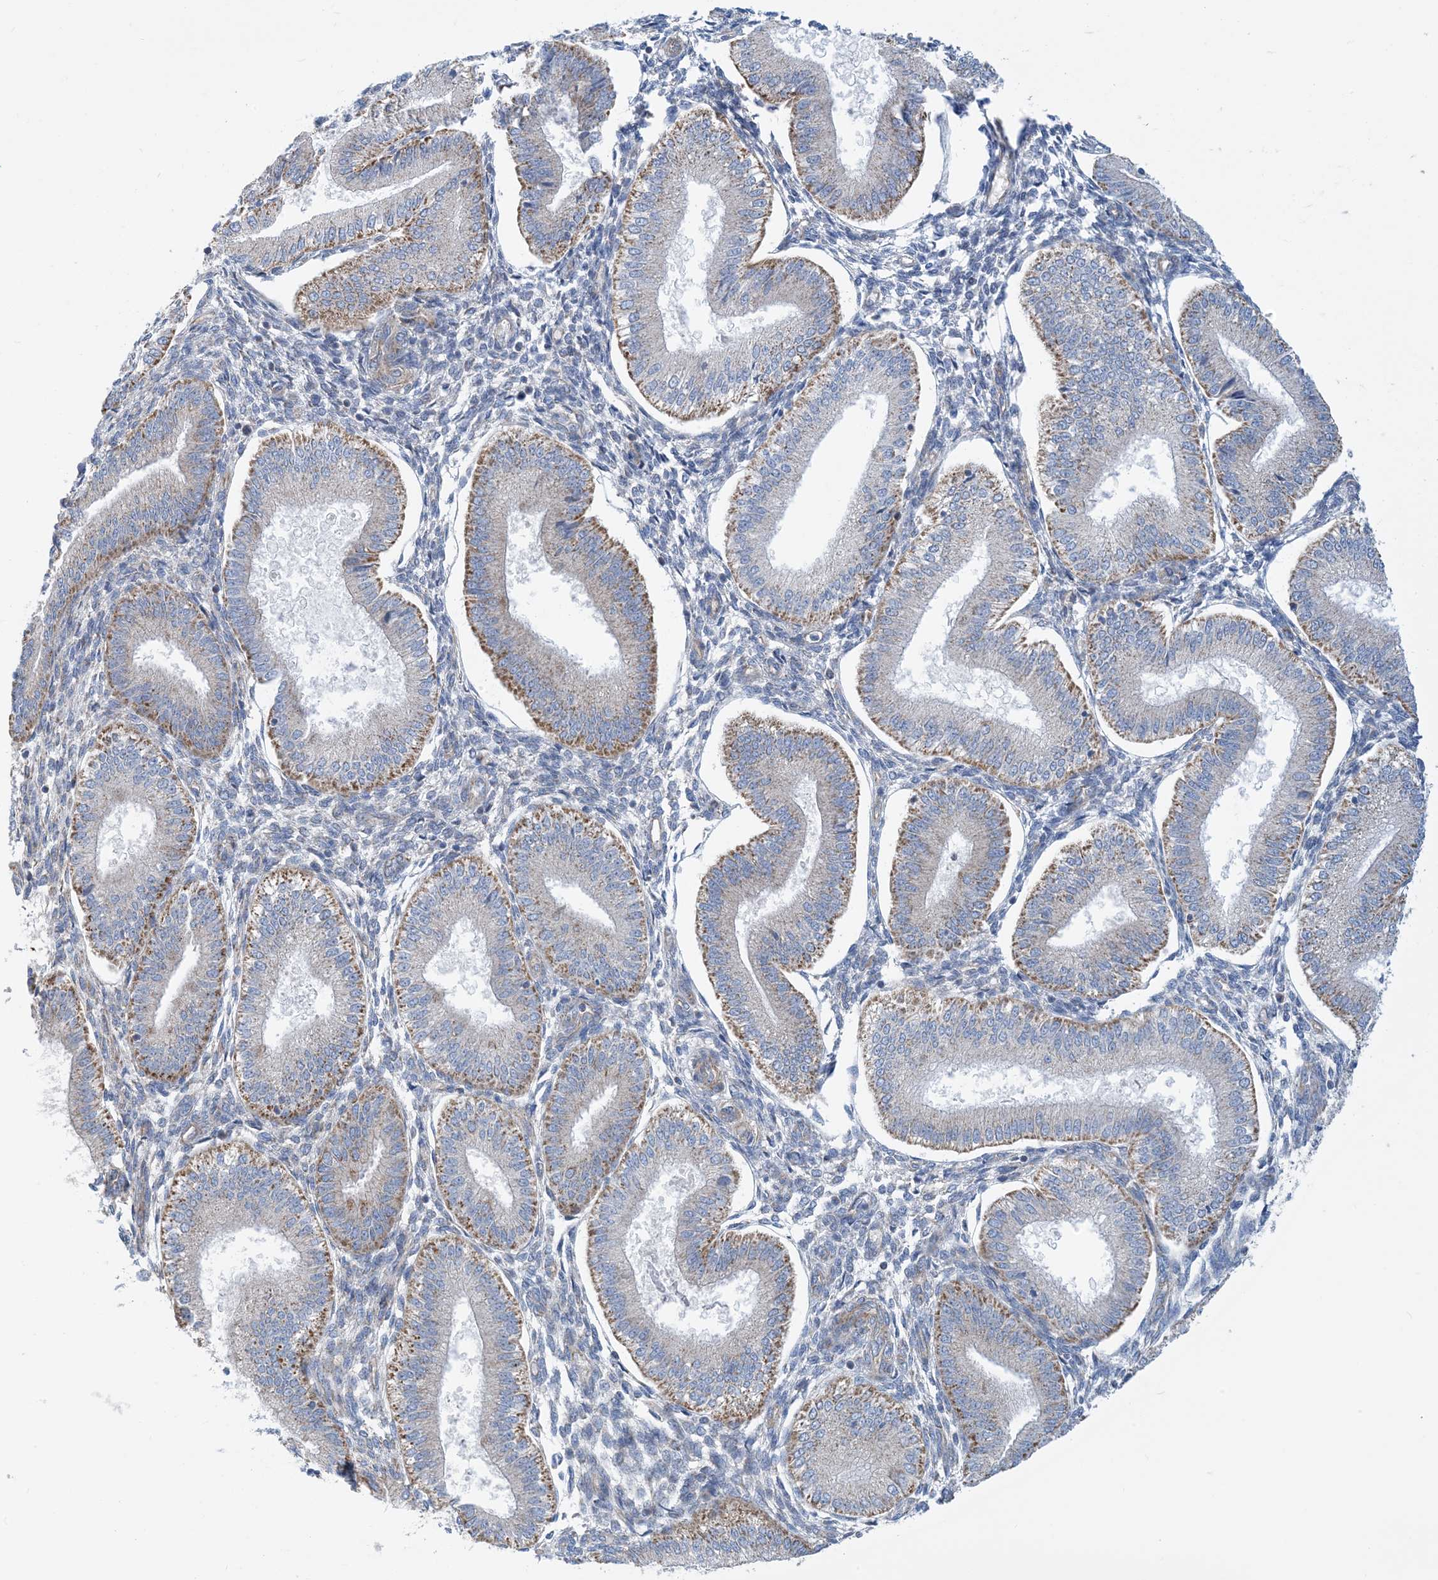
{"staining": {"intensity": "moderate", "quantity": "<25%", "location": "cytoplasmic/membranous"}, "tissue": "endometrium", "cell_type": "Cells in endometrial stroma", "image_type": "normal", "snomed": [{"axis": "morphology", "description": "Normal tissue, NOS"}, {"axis": "topography", "description": "Endometrium"}], "caption": "A brown stain labels moderate cytoplasmic/membranous staining of a protein in cells in endometrial stroma of unremarkable human endometrium. (DAB (3,3'-diaminobenzidine) IHC with brightfield microscopy, high magnification).", "gene": "PHOSPHO2", "patient": {"sex": "female", "age": 39}}